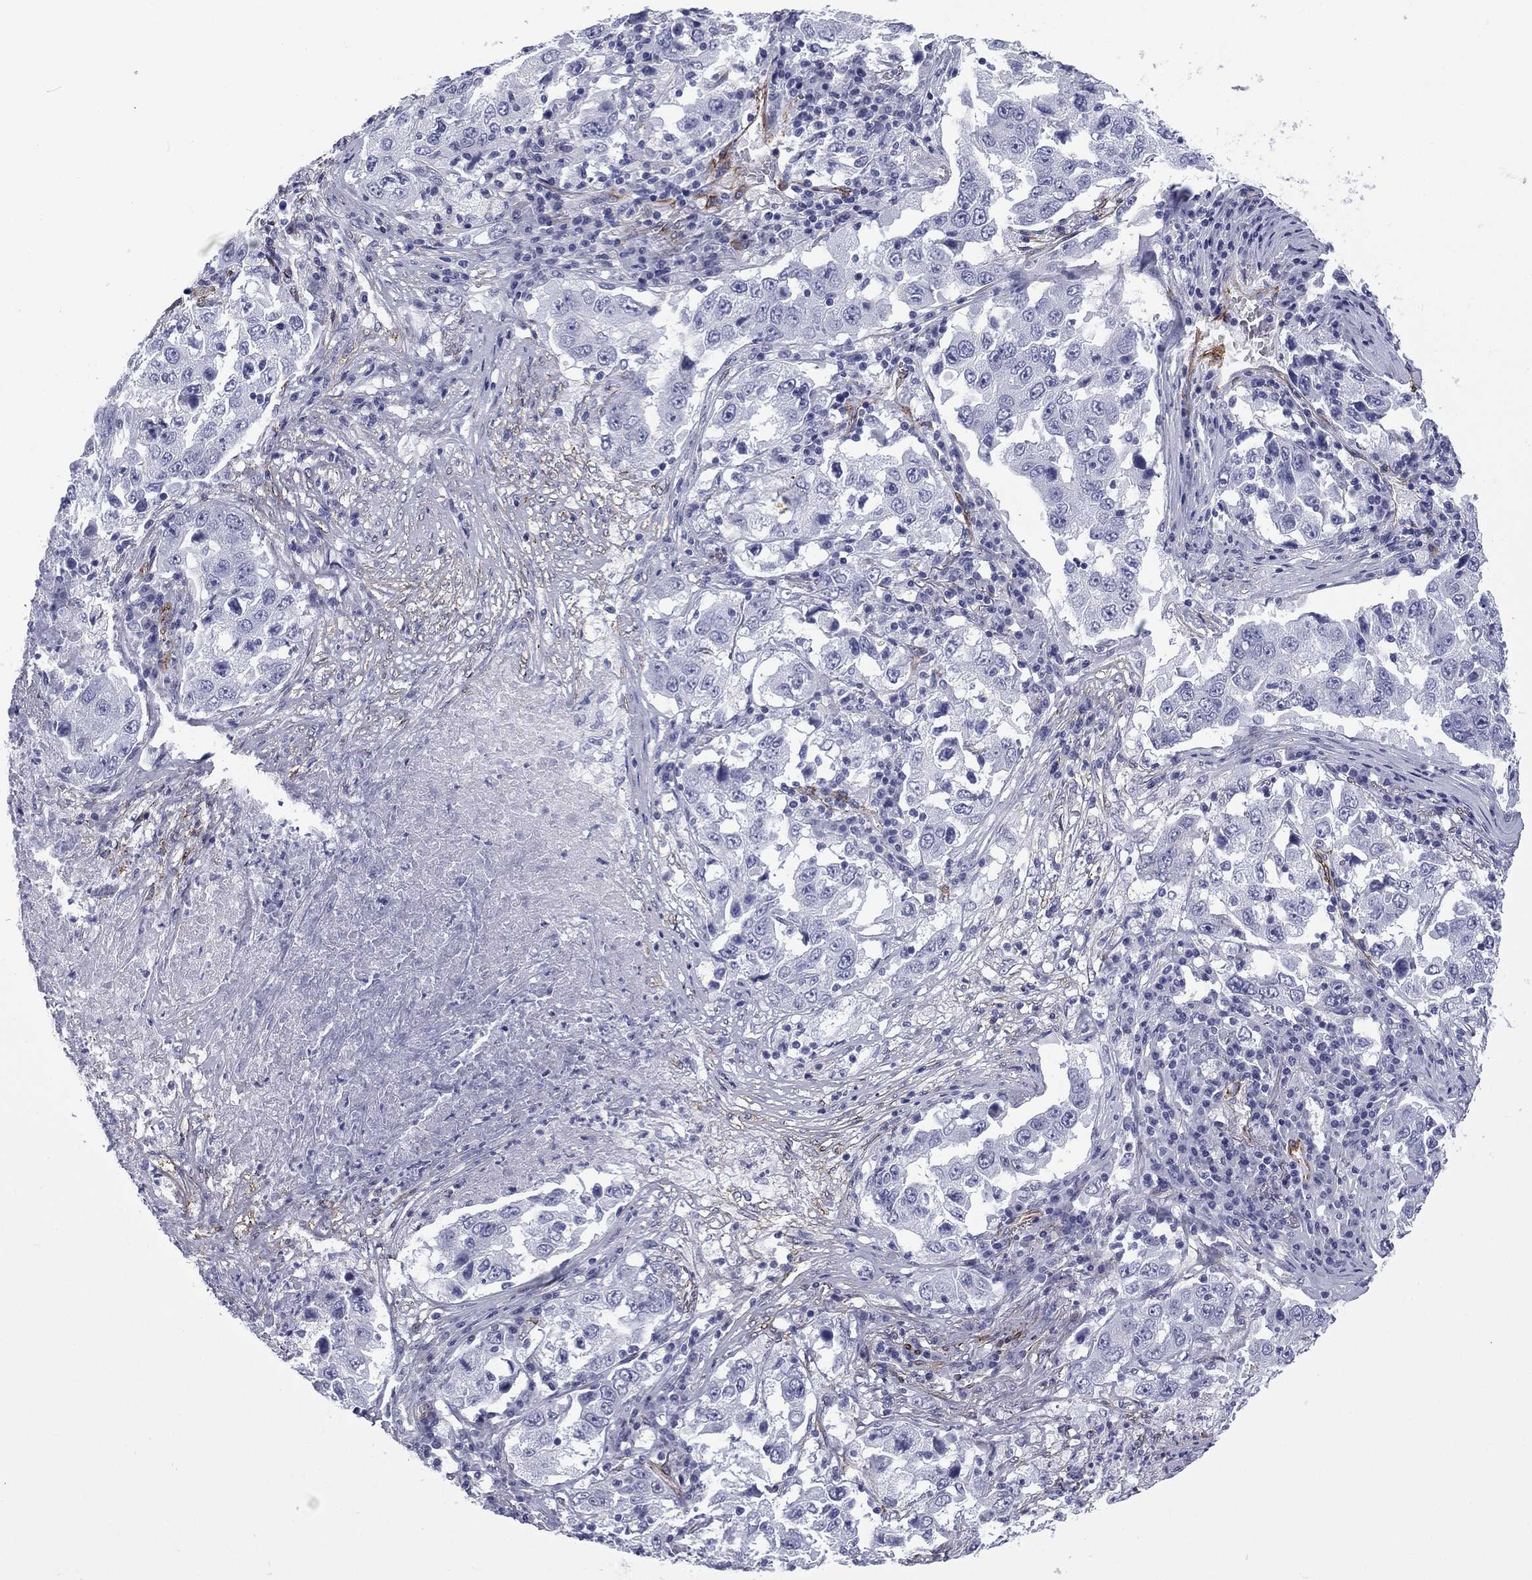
{"staining": {"intensity": "negative", "quantity": "none", "location": "none"}, "tissue": "lung cancer", "cell_type": "Tumor cells", "image_type": "cancer", "snomed": [{"axis": "morphology", "description": "Adenocarcinoma, NOS"}, {"axis": "topography", "description": "Lung"}], "caption": "Immunohistochemistry (IHC) photomicrograph of neoplastic tissue: human lung adenocarcinoma stained with DAB shows no significant protein positivity in tumor cells.", "gene": "CAVIN3", "patient": {"sex": "male", "age": 73}}